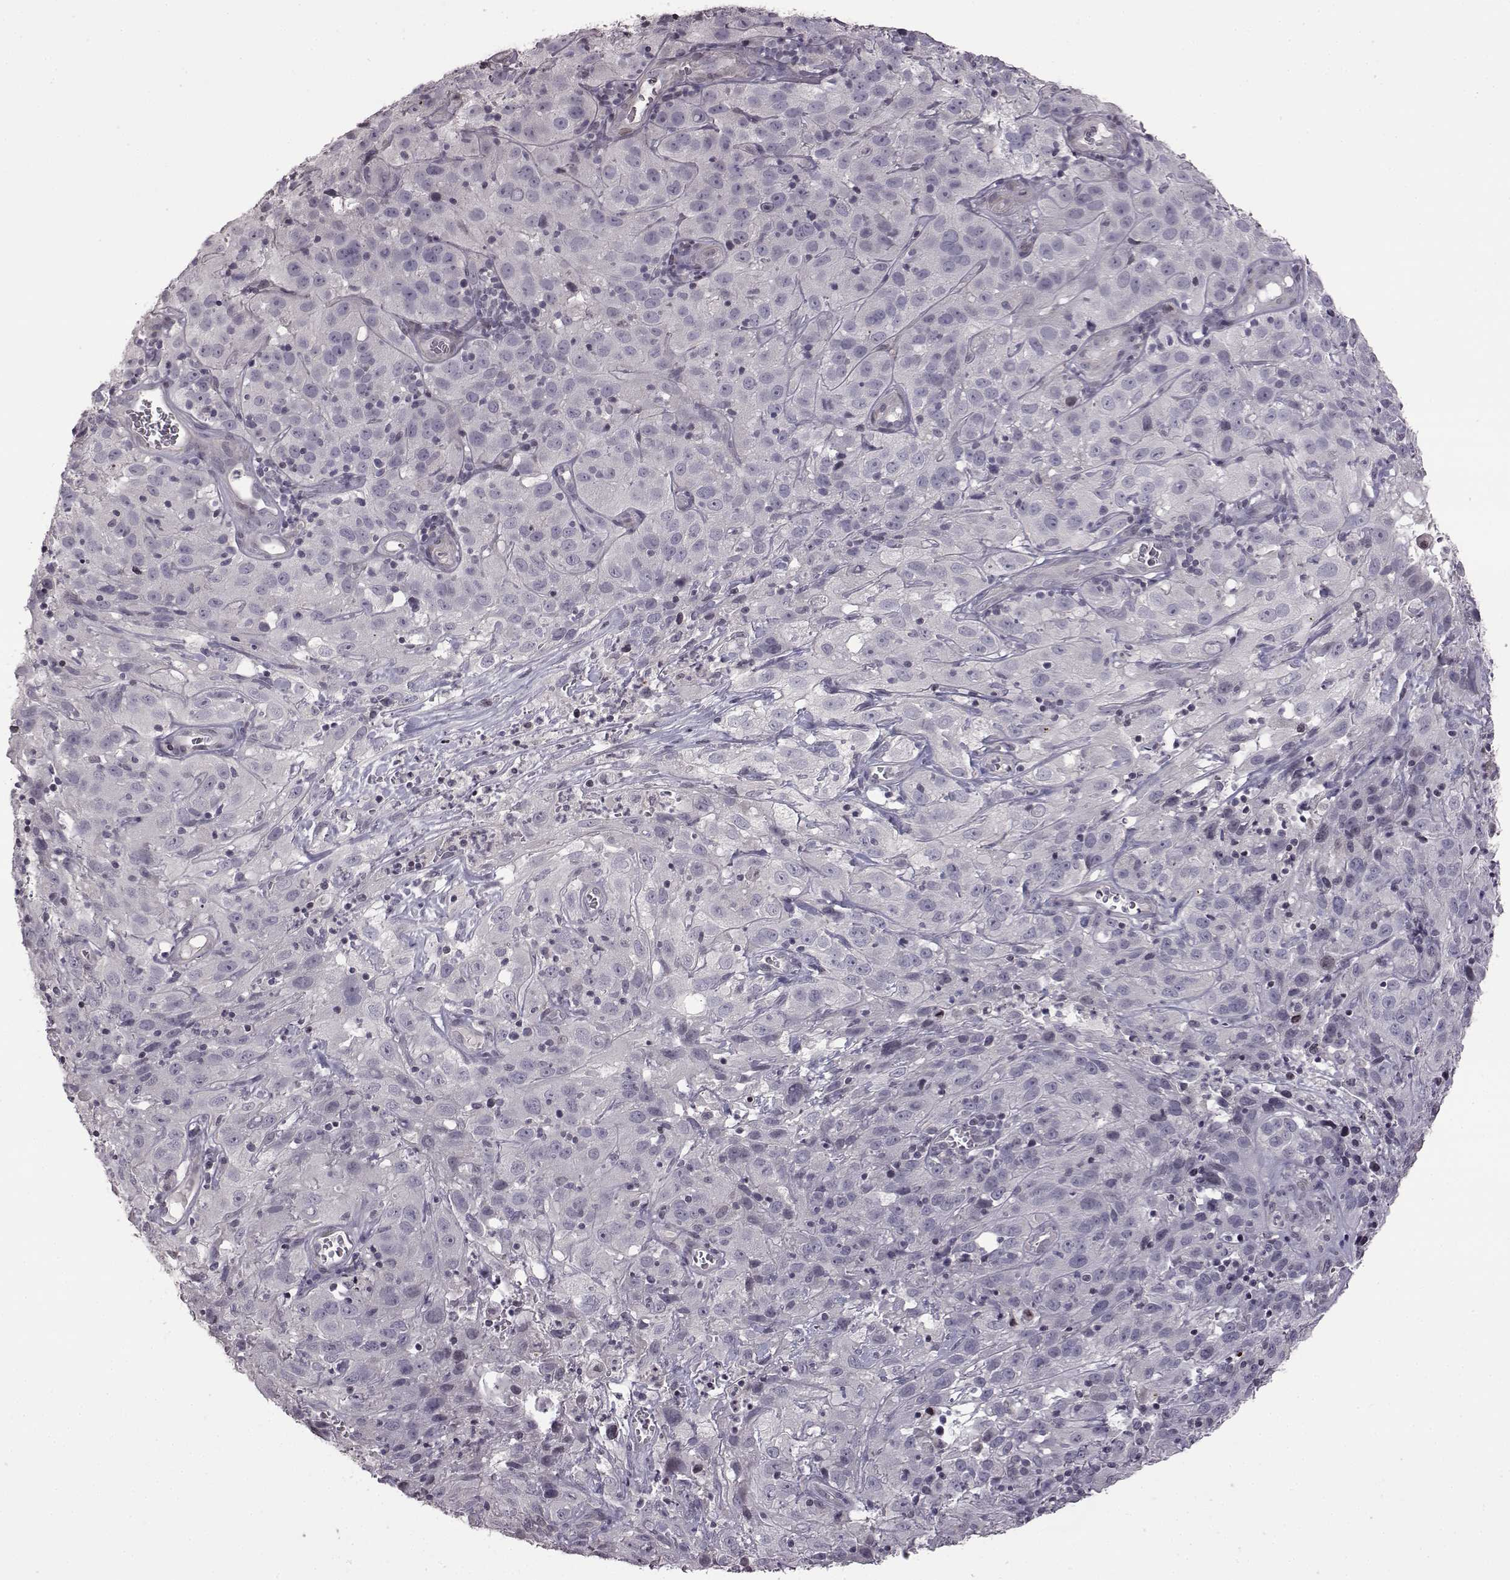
{"staining": {"intensity": "negative", "quantity": "none", "location": "none"}, "tissue": "cervical cancer", "cell_type": "Tumor cells", "image_type": "cancer", "snomed": [{"axis": "morphology", "description": "Squamous cell carcinoma, NOS"}, {"axis": "topography", "description": "Cervix"}], "caption": "An IHC photomicrograph of cervical cancer is shown. There is no staining in tumor cells of cervical cancer.", "gene": "GAL", "patient": {"sex": "female", "age": 32}}